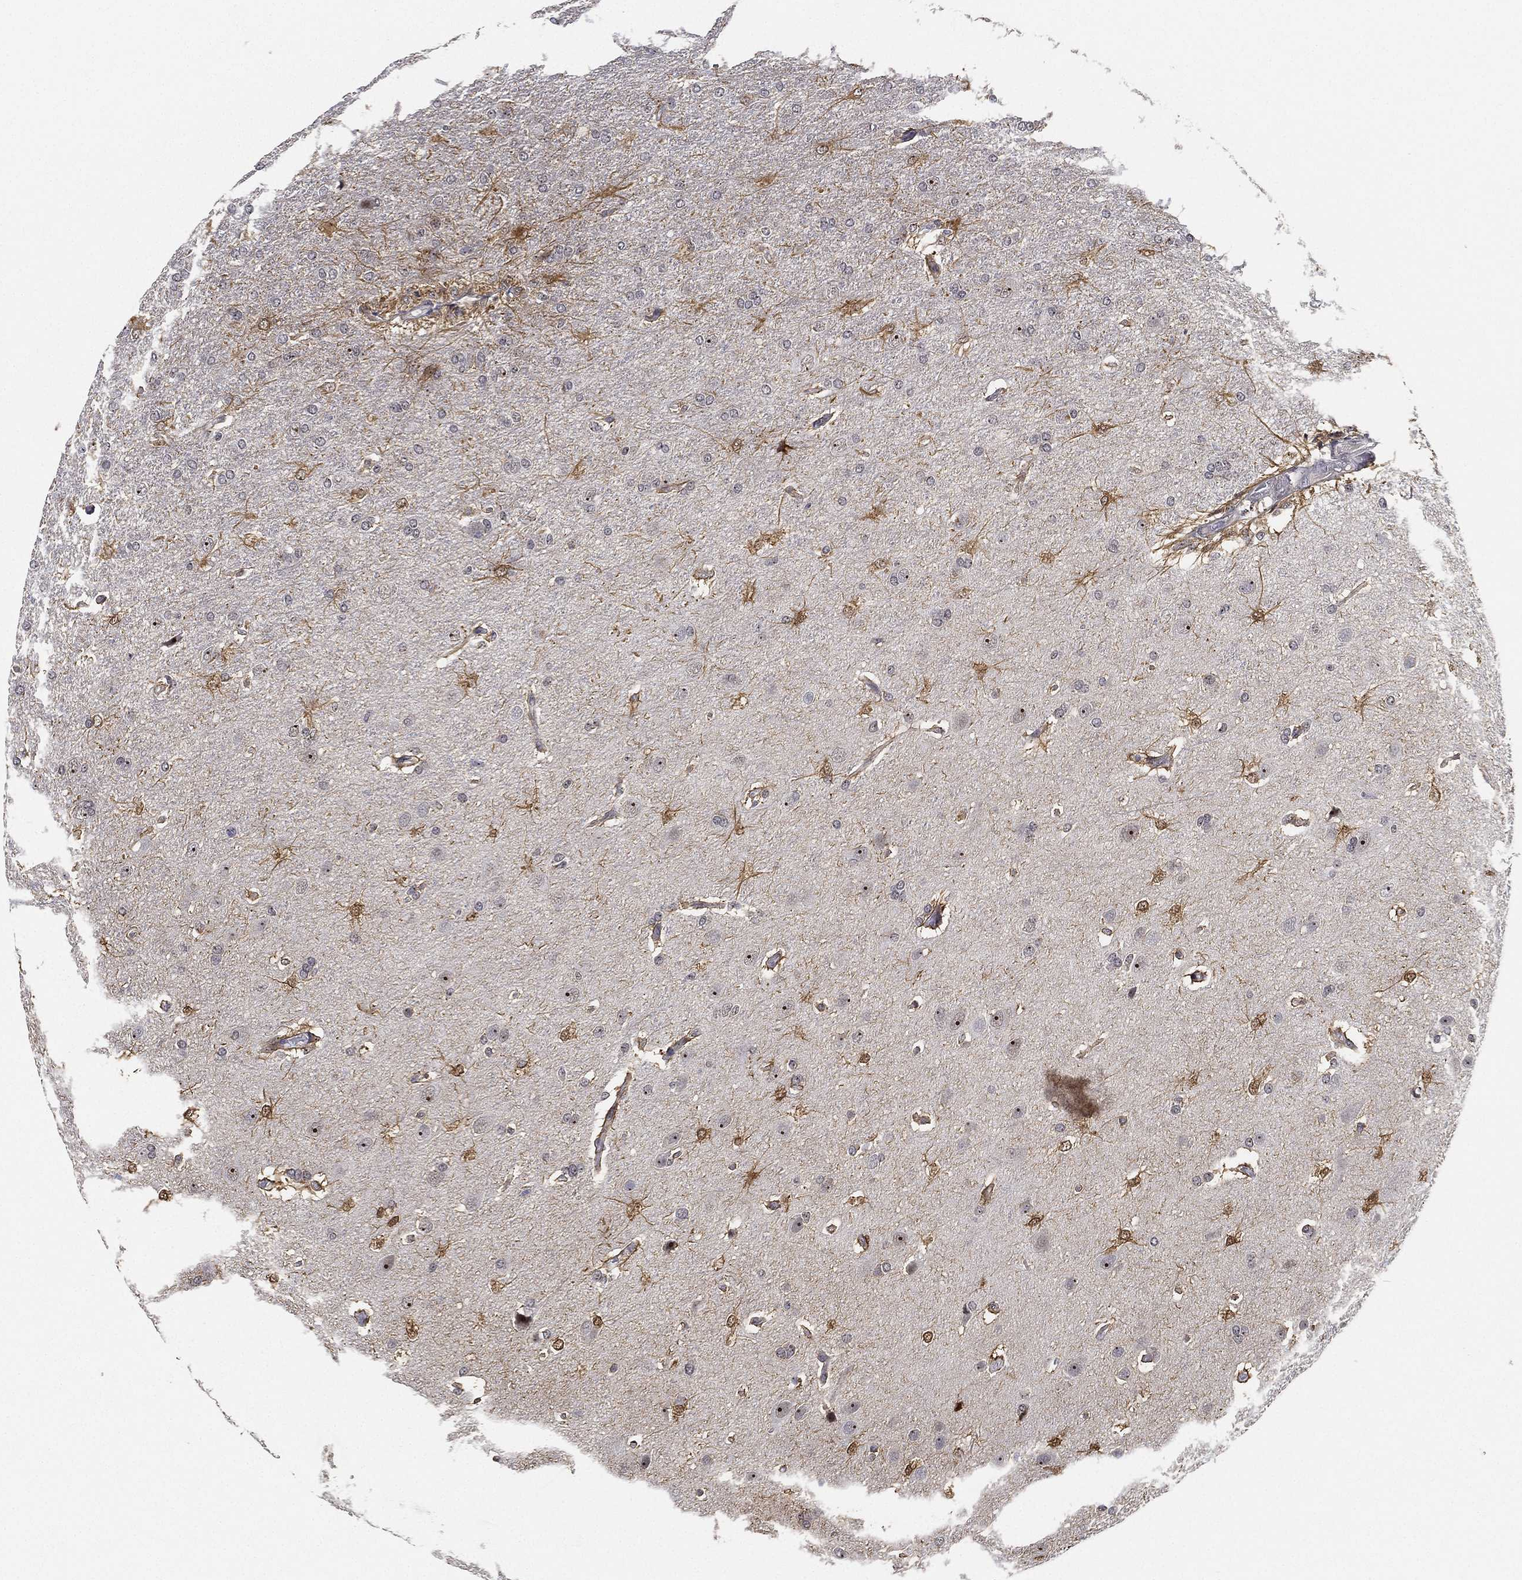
{"staining": {"intensity": "weak", "quantity": "<25%", "location": "cytoplasmic/membranous"}, "tissue": "glioma", "cell_type": "Tumor cells", "image_type": "cancer", "snomed": [{"axis": "morphology", "description": "Glioma, malignant, High grade"}, {"axis": "topography", "description": "Brain"}], "caption": "Immunohistochemical staining of human glioma exhibits no significant staining in tumor cells.", "gene": "PPP1R16B", "patient": {"sex": "male", "age": 68}}